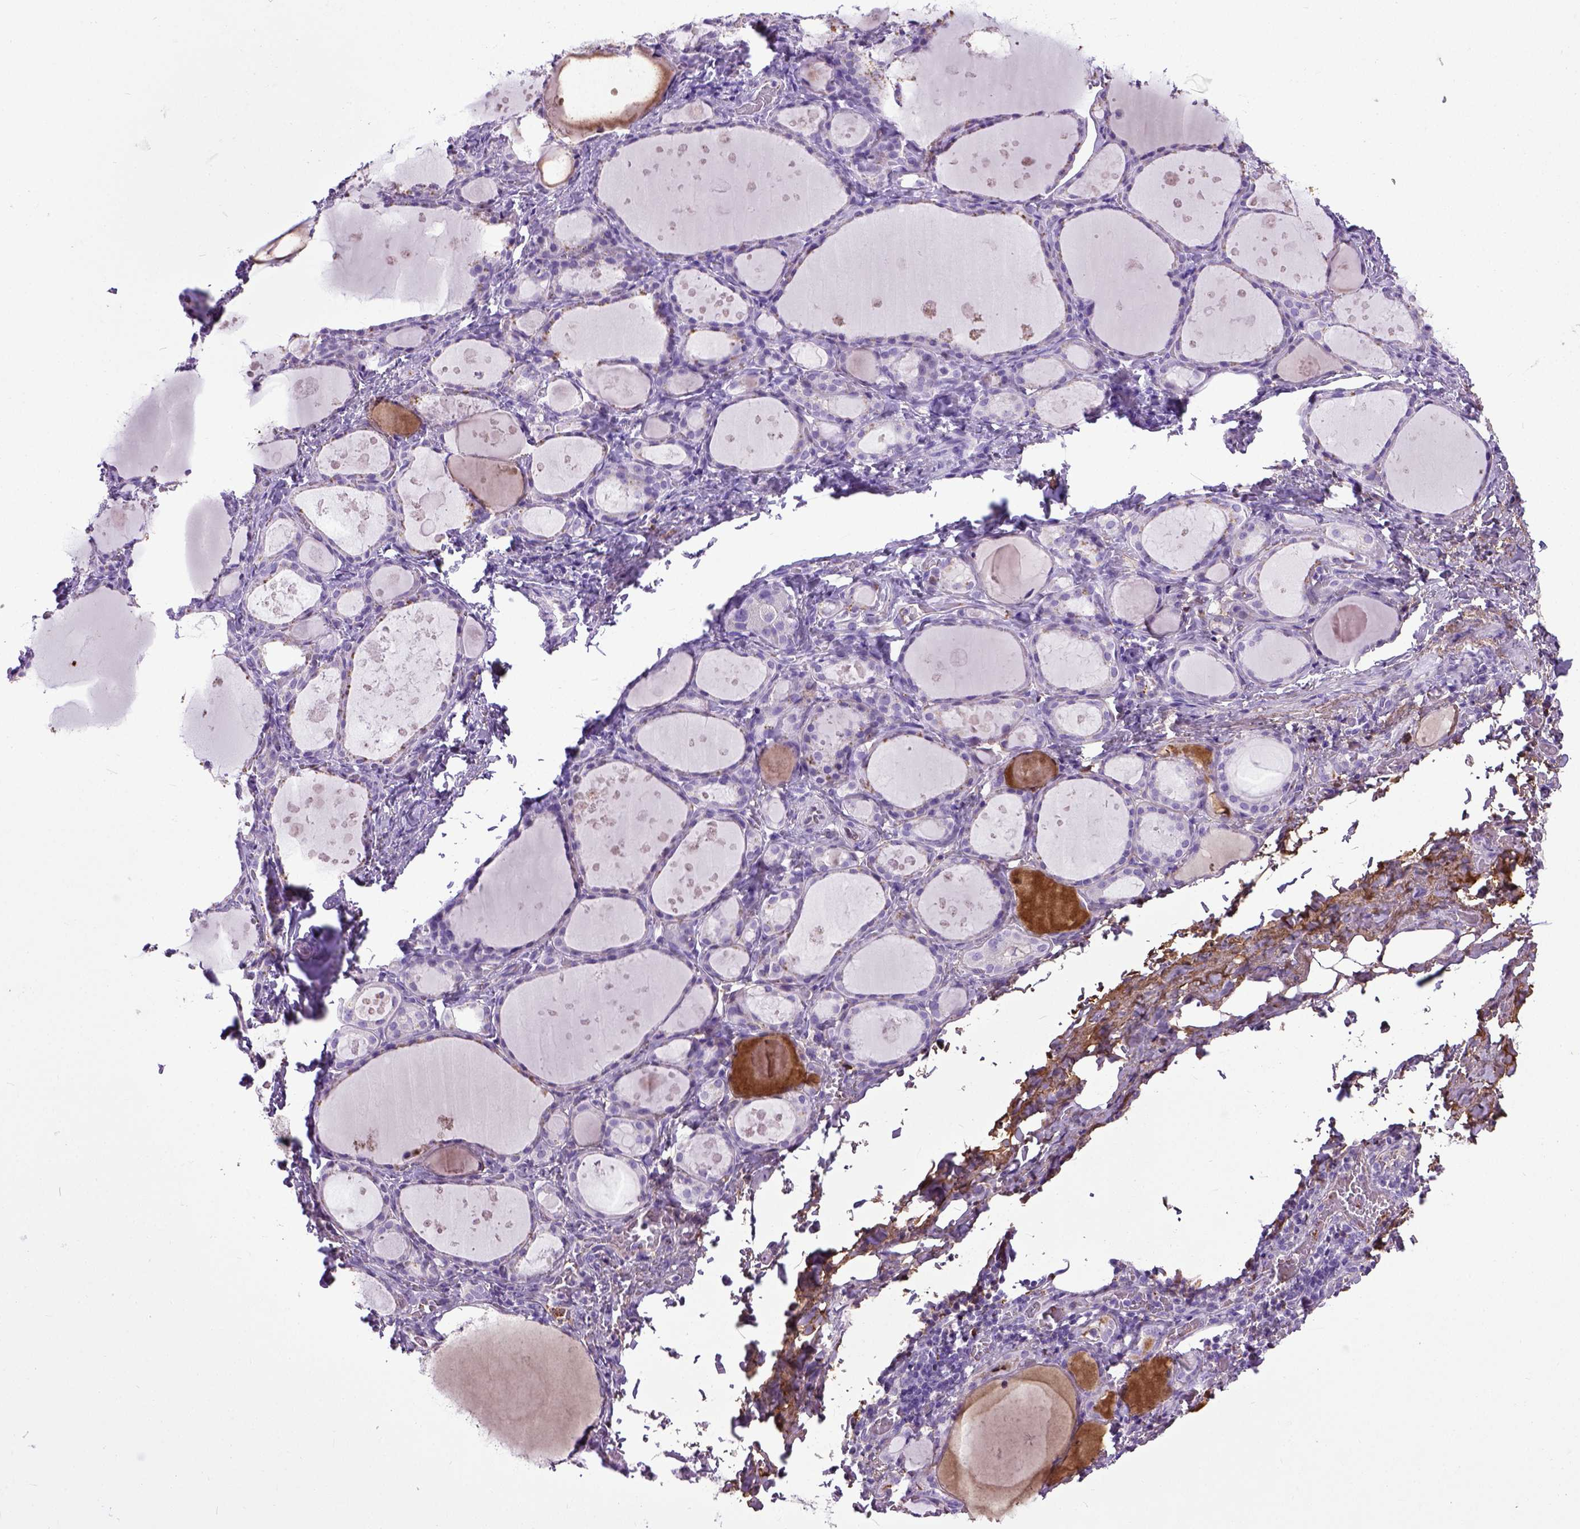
{"staining": {"intensity": "negative", "quantity": "none", "location": "none"}, "tissue": "thyroid gland", "cell_type": "Glandular cells", "image_type": "normal", "snomed": [{"axis": "morphology", "description": "Normal tissue, NOS"}, {"axis": "topography", "description": "Thyroid gland"}], "caption": "Immunohistochemistry (IHC) image of benign thyroid gland: human thyroid gland stained with DAB exhibits no significant protein staining in glandular cells.", "gene": "ADAMTS8", "patient": {"sex": "male", "age": 68}}